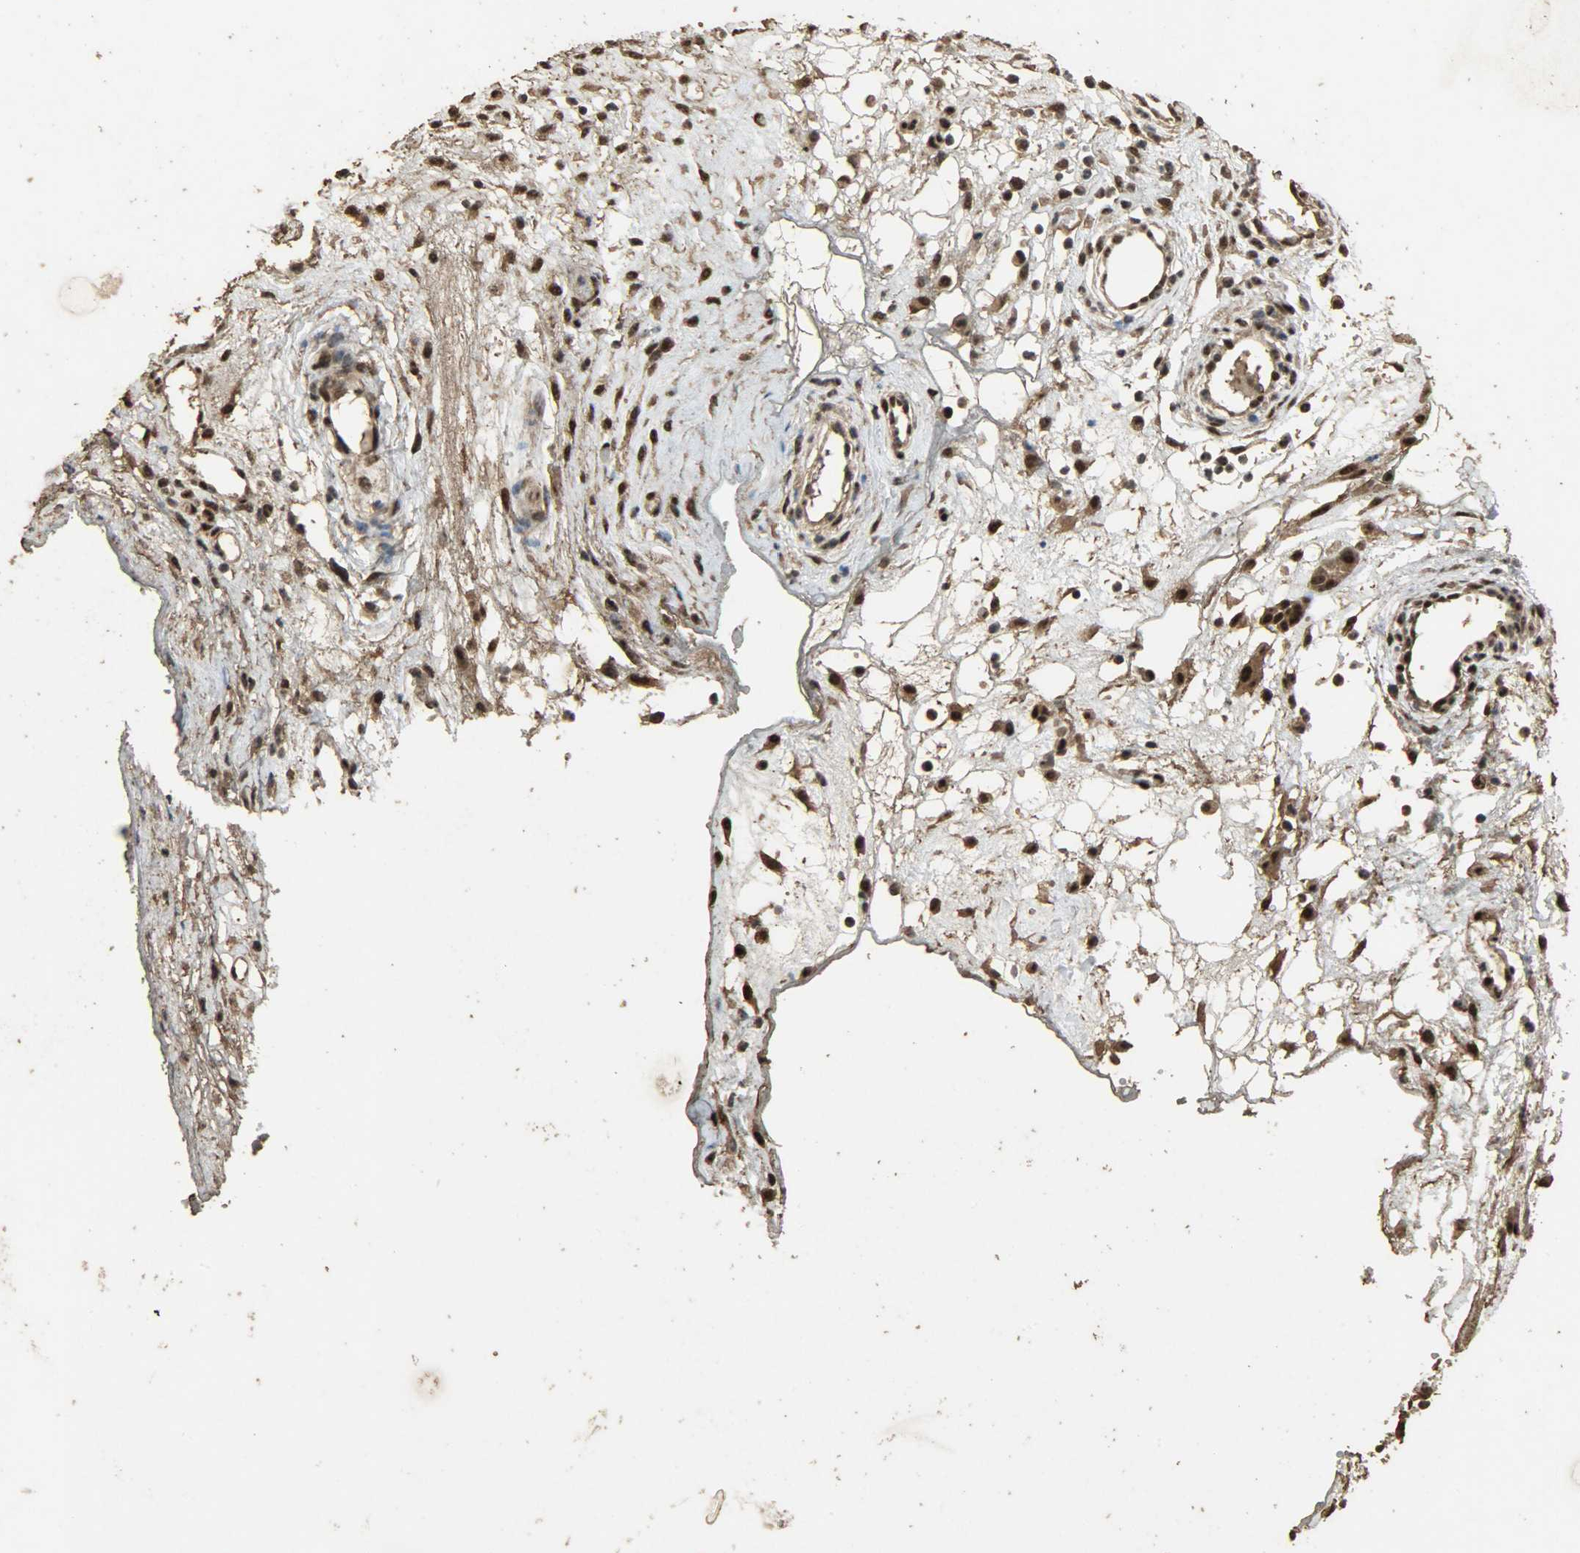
{"staining": {"intensity": "strong", "quantity": ">75%", "location": "cytoplasmic/membranous,nuclear"}, "tissue": "ovarian cancer", "cell_type": "Tumor cells", "image_type": "cancer", "snomed": [{"axis": "morphology", "description": "Carcinoma, endometroid"}, {"axis": "topography", "description": "Ovary"}], "caption": "Tumor cells demonstrate high levels of strong cytoplasmic/membranous and nuclear expression in about >75% of cells in ovarian cancer (endometroid carcinoma). Using DAB (3,3'-diaminobenzidine) (brown) and hematoxylin (blue) stains, captured at high magnification using brightfield microscopy.", "gene": "CCNT2", "patient": {"sex": "female", "age": 42}}